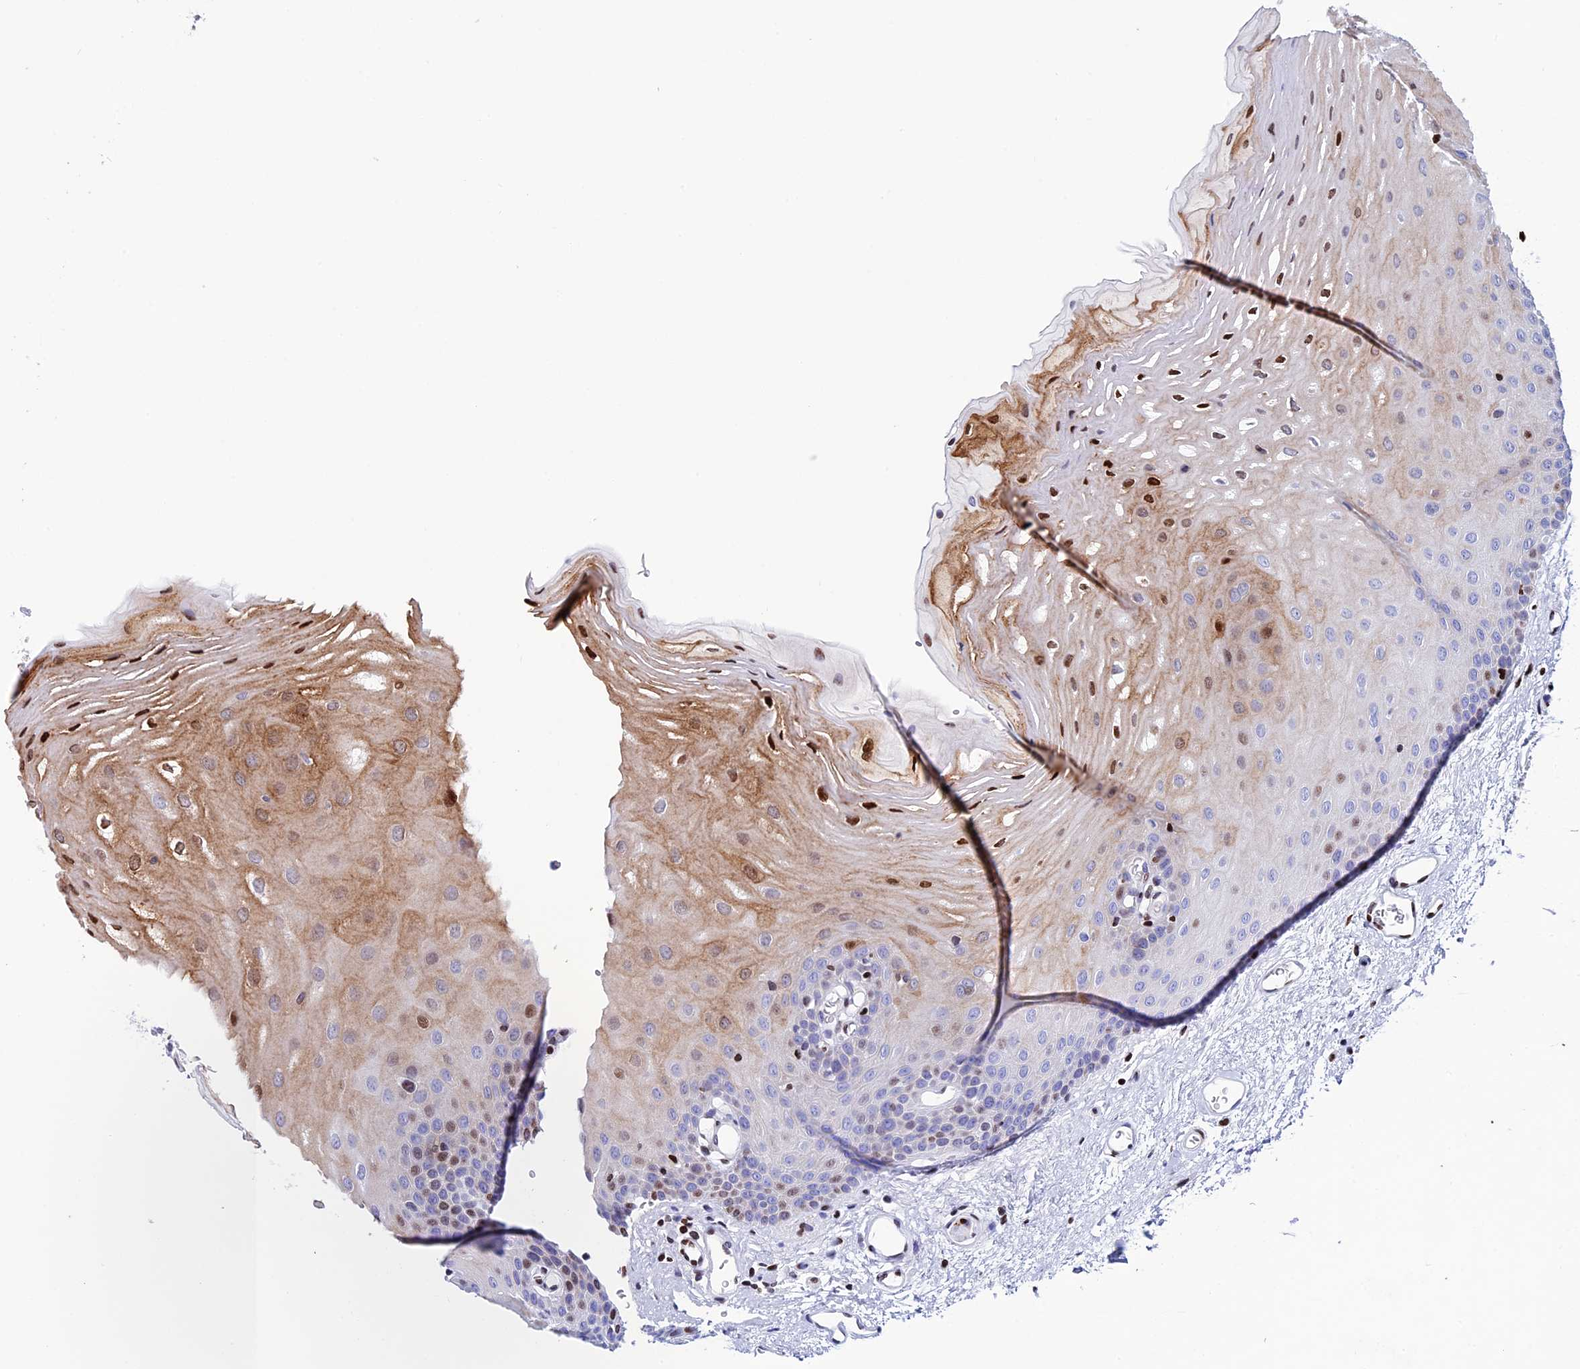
{"staining": {"intensity": "strong", "quantity": "25%-75%", "location": "cytoplasmic/membranous,nuclear"}, "tissue": "oral mucosa", "cell_type": "Squamous epithelial cells", "image_type": "normal", "snomed": [{"axis": "morphology", "description": "Normal tissue, NOS"}, {"axis": "topography", "description": "Oral tissue"}], "caption": "This micrograph displays immunohistochemistry staining of benign human oral mucosa, with high strong cytoplasmic/membranous,nuclear positivity in approximately 25%-75% of squamous epithelial cells.", "gene": "BTBD3", "patient": {"sex": "female", "age": 70}}